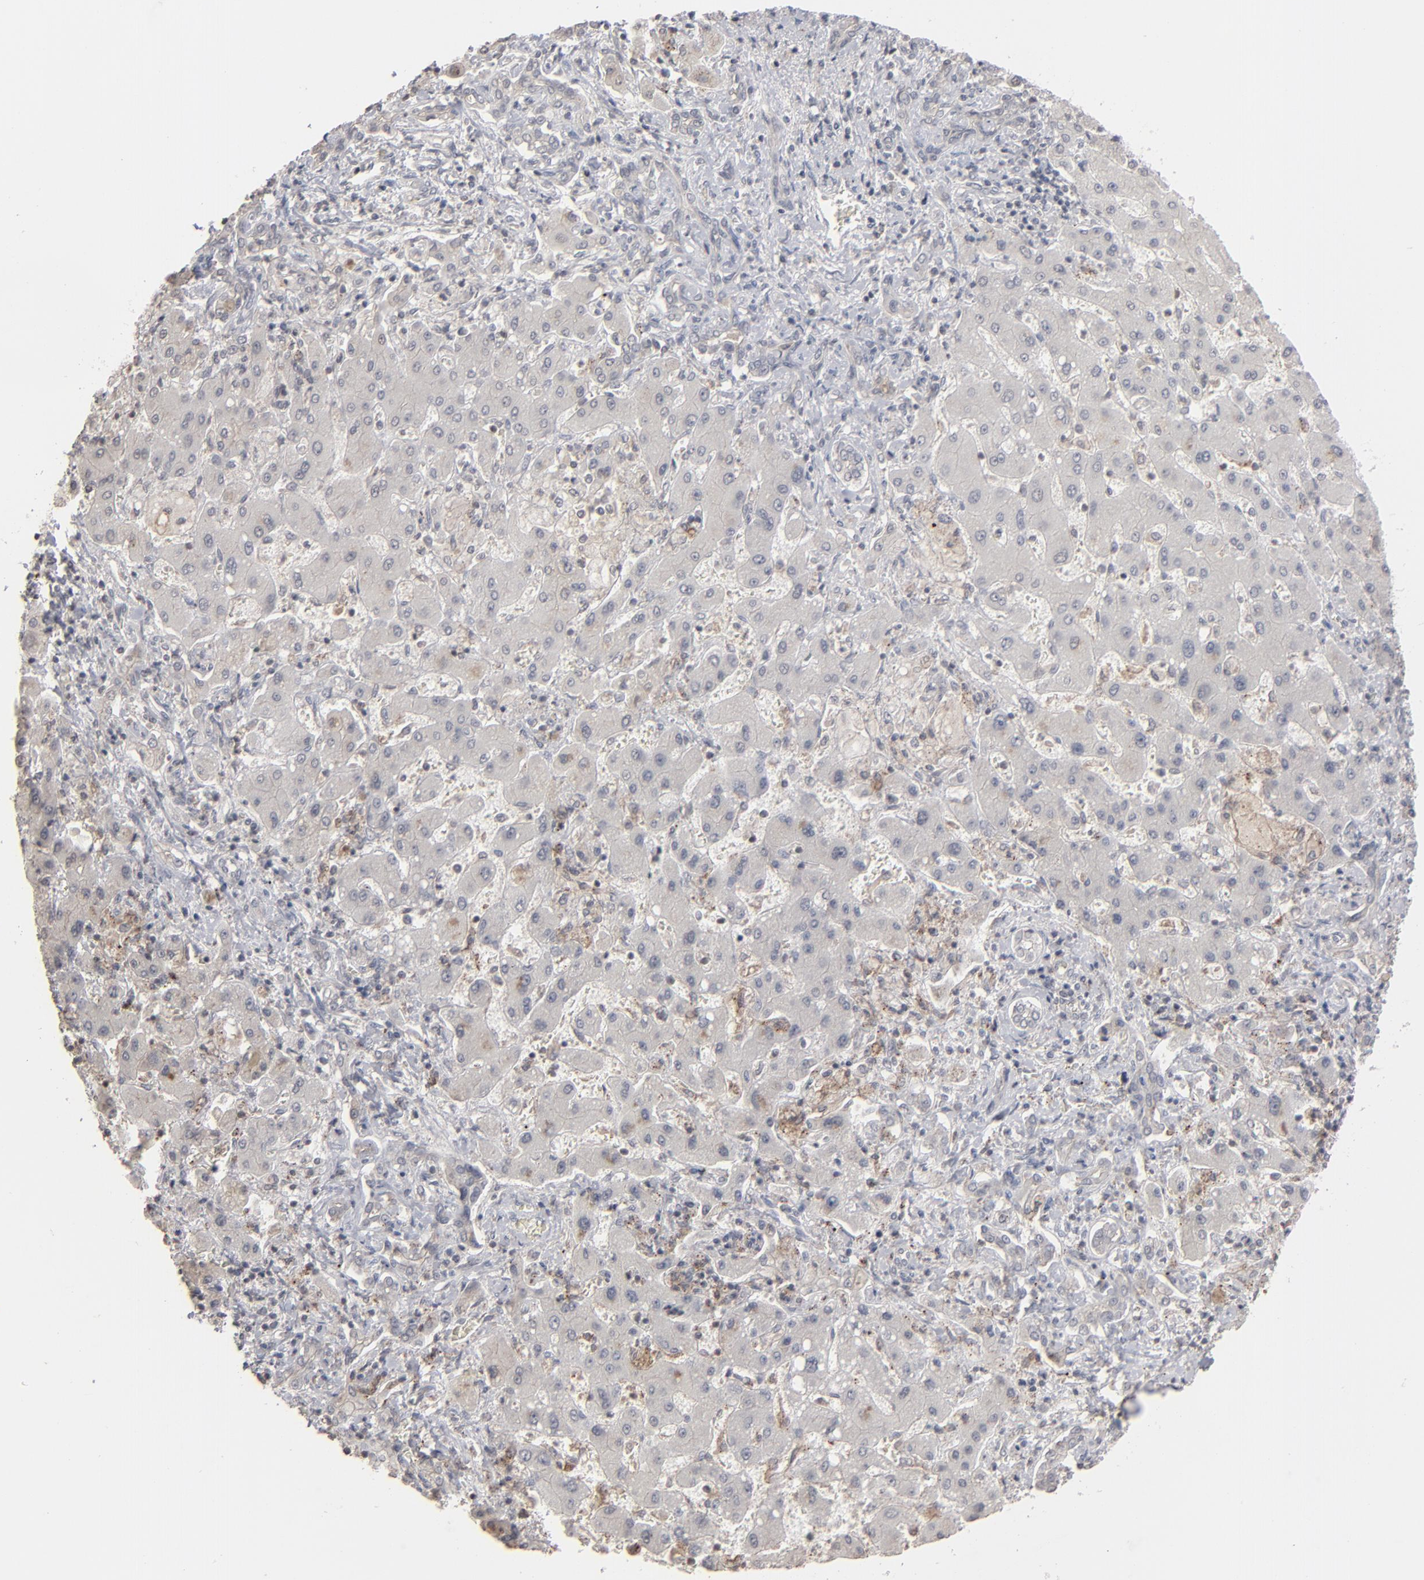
{"staining": {"intensity": "weak", "quantity": "<25%", "location": "cytoplasmic/membranous"}, "tissue": "liver cancer", "cell_type": "Tumor cells", "image_type": "cancer", "snomed": [{"axis": "morphology", "description": "Cholangiocarcinoma"}, {"axis": "topography", "description": "Liver"}], "caption": "Image shows no protein positivity in tumor cells of cholangiocarcinoma (liver) tissue.", "gene": "STAT4", "patient": {"sex": "male", "age": 50}}